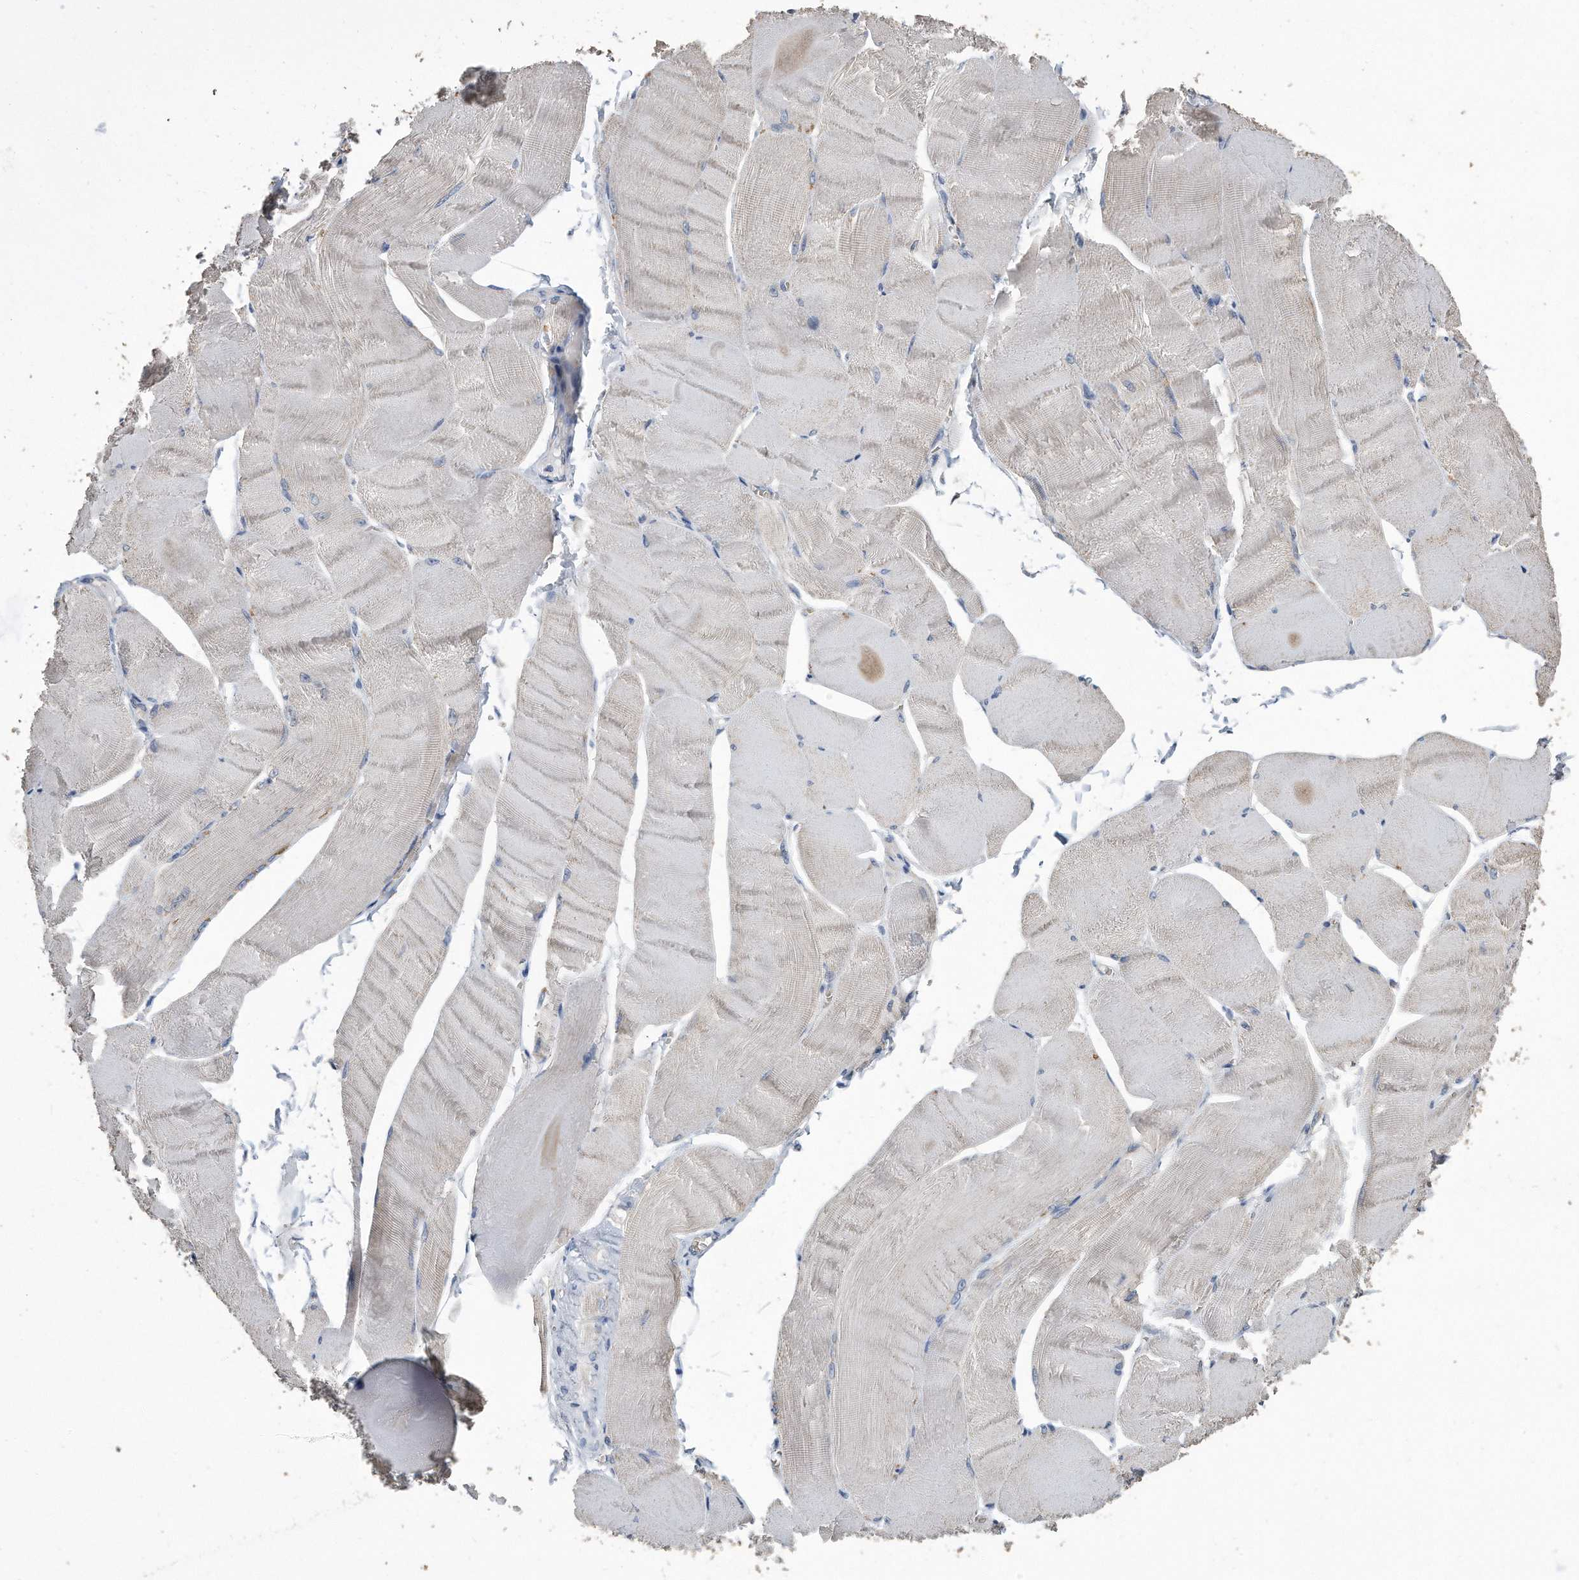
{"staining": {"intensity": "negative", "quantity": "none", "location": "none"}, "tissue": "skeletal muscle", "cell_type": "Myocytes", "image_type": "normal", "snomed": [{"axis": "morphology", "description": "Normal tissue, NOS"}, {"axis": "morphology", "description": "Basal cell carcinoma"}, {"axis": "topography", "description": "Skeletal muscle"}], "caption": "IHC photomicrograph of normal skeletal muscle: skeletal muscle stained with DAB demonstrates no significant protein expression in myocytes.", "gene": "CDCP1", "patient": {"sex": "female", "age": 64}}